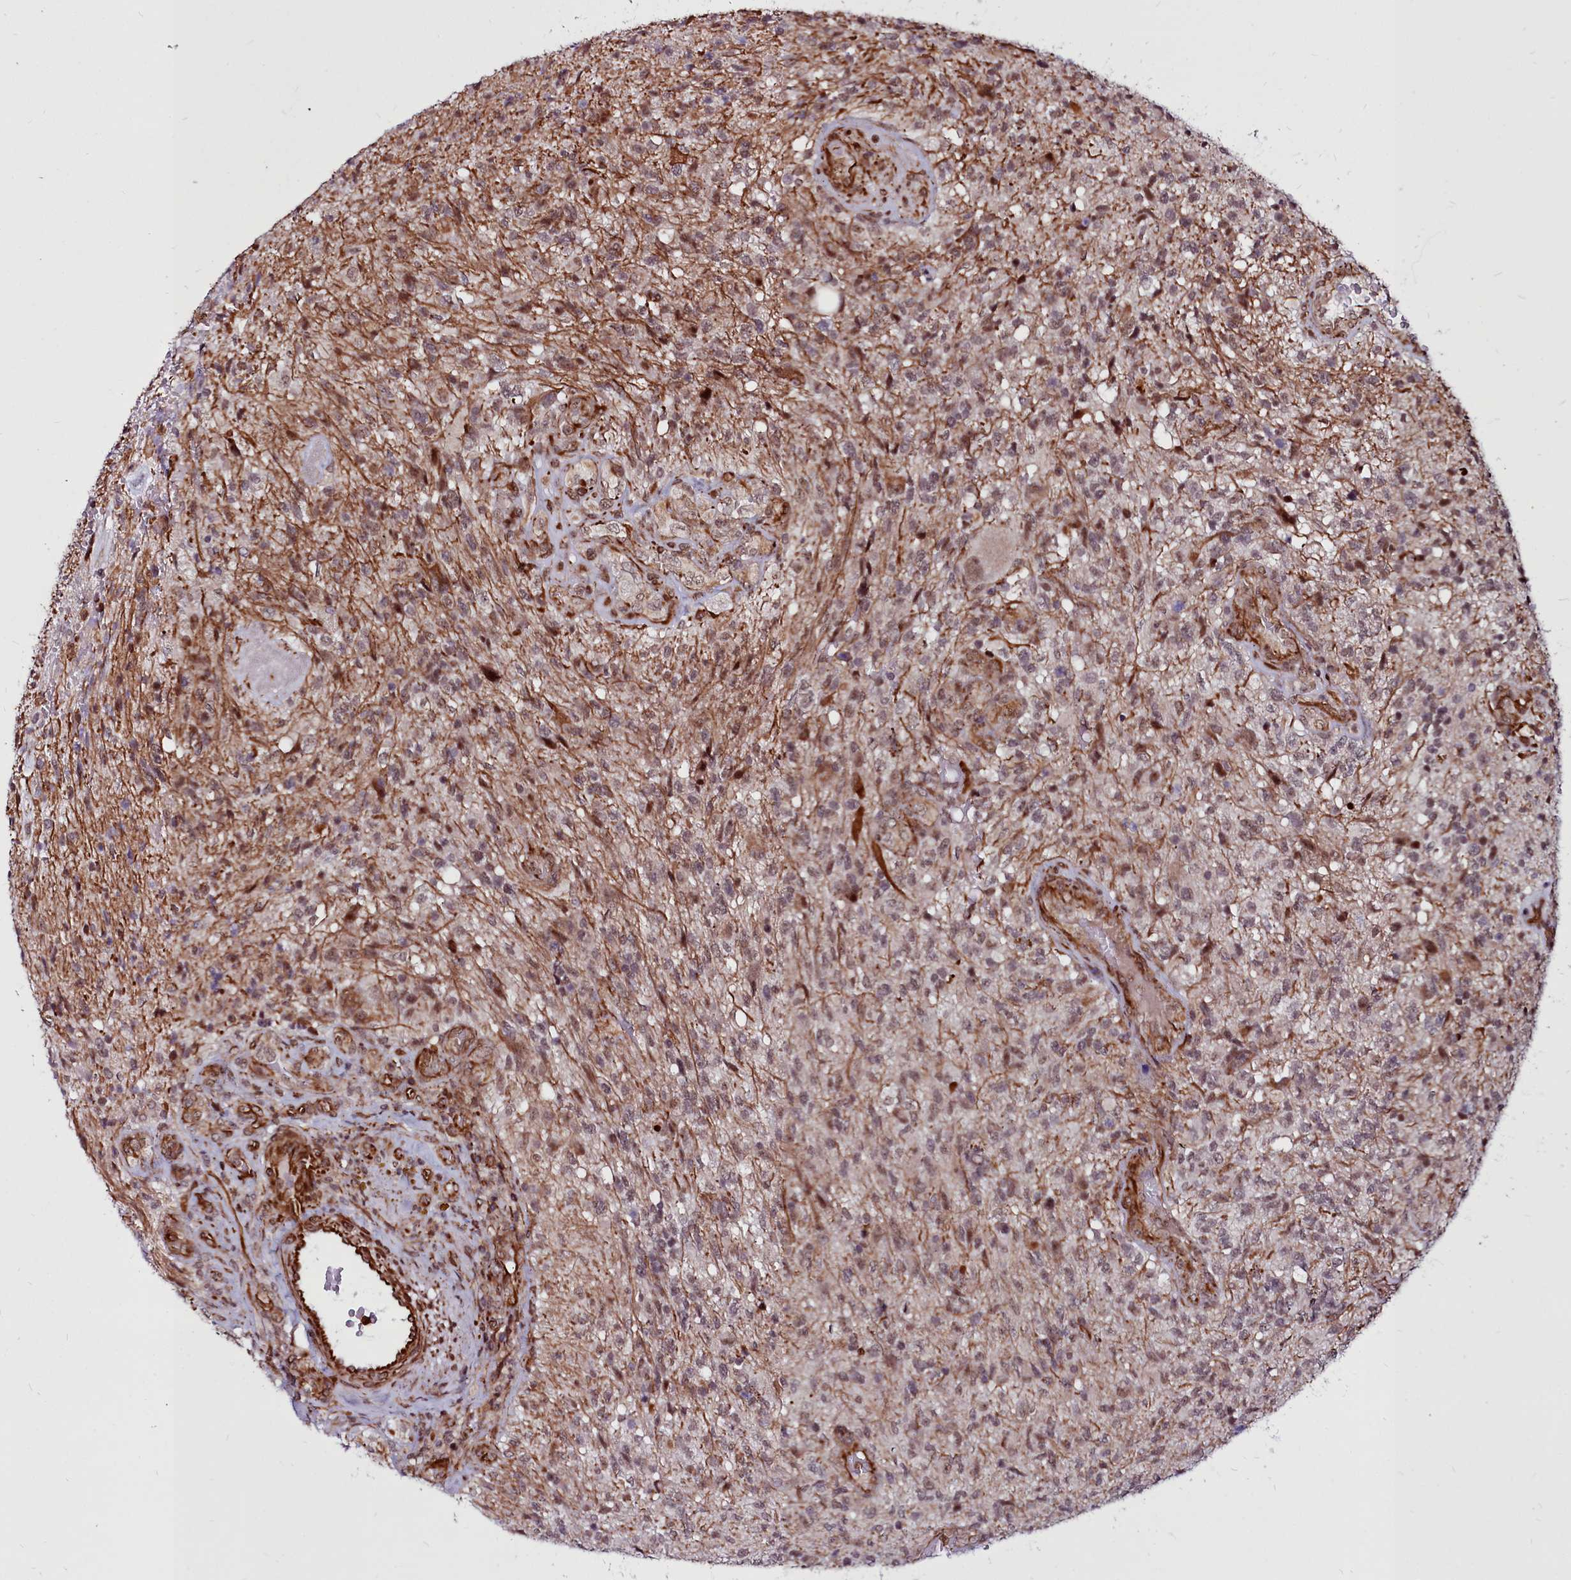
{"staining": {"intensity": "moderate", "quantity": "<25%", "location": "nuclear"}, "tissue": "glioma", "cell_type": "Tumor cells", "image_type": "cancer", "snomed": [{"axis": "morphology", "description": "Glioma, malignant, High grade"}, {"axis": "topography", "description": "Brain"}], "caption": "Moderate nuclear protein positivity is seen in about <25% of tumor cells in malignant glioma (high-grade).", "gene": "CLK3", "patient": {"sex": "male", "age": 56}}